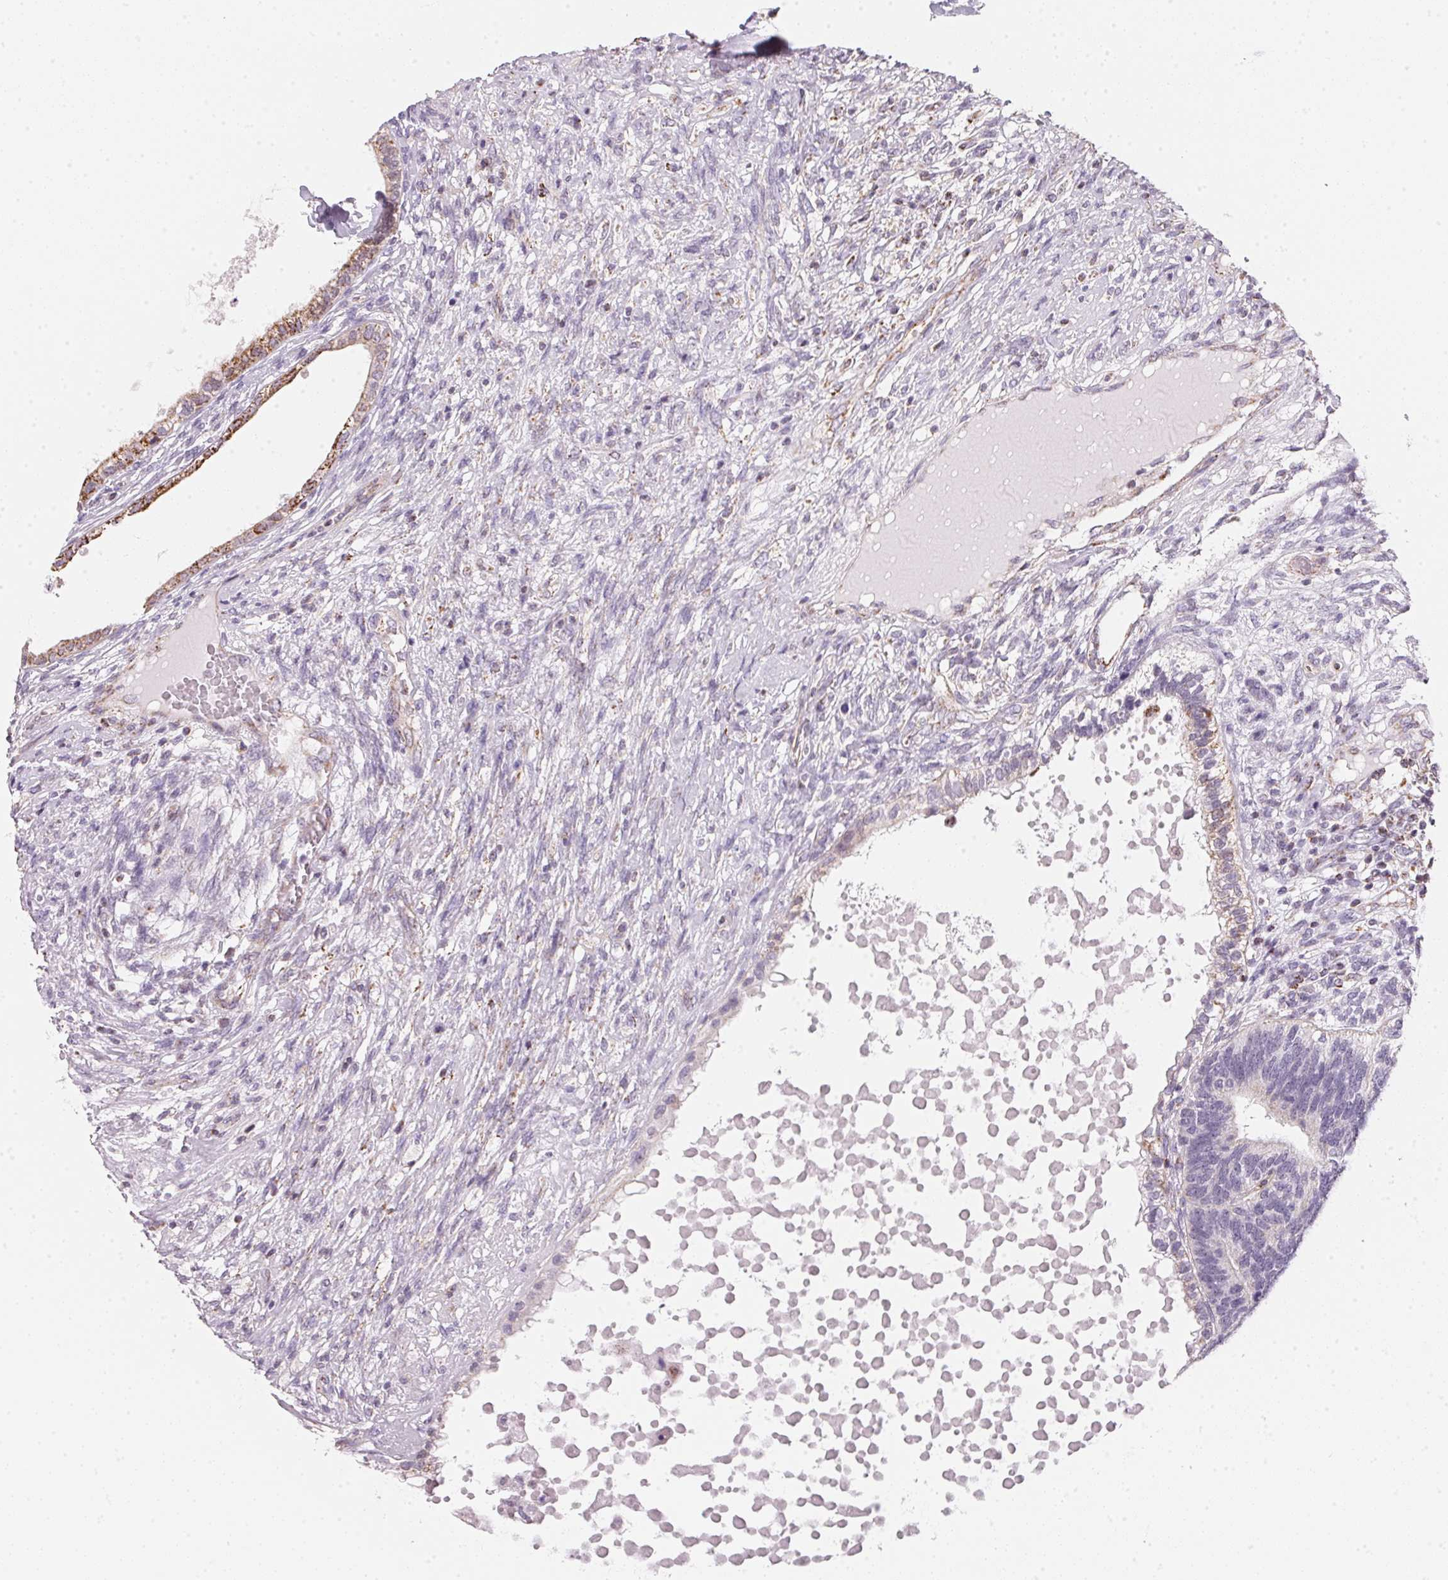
{"staining": {"intensity": "strong", "quantity": "25%-75%", "location": "cytoplasmic/membranous"}, "tissue": "testis cancer", "cell_type": "Tumor cells", "image_type": "cancer", "snomed": [{"axis": "morphology", "description": "Seminoma, NOS"}, {"axis": "morphology", "description": "Carcinoma, Embryonal, NOS"}, {"axis": "topography", "description": "Testis"}], "caption": "An image of testis cancer stained for a protein displays strong cytoplasmic/membranous brown staining in tumor cells. The staining was performed using DAB (3,3'-diaminobenzidine), with brown indicating positive protein expression. Nuclei are stained blue with hematoxylin.", "gene": "GIPC2", "patient": {"sex": "male", "age": 41}}